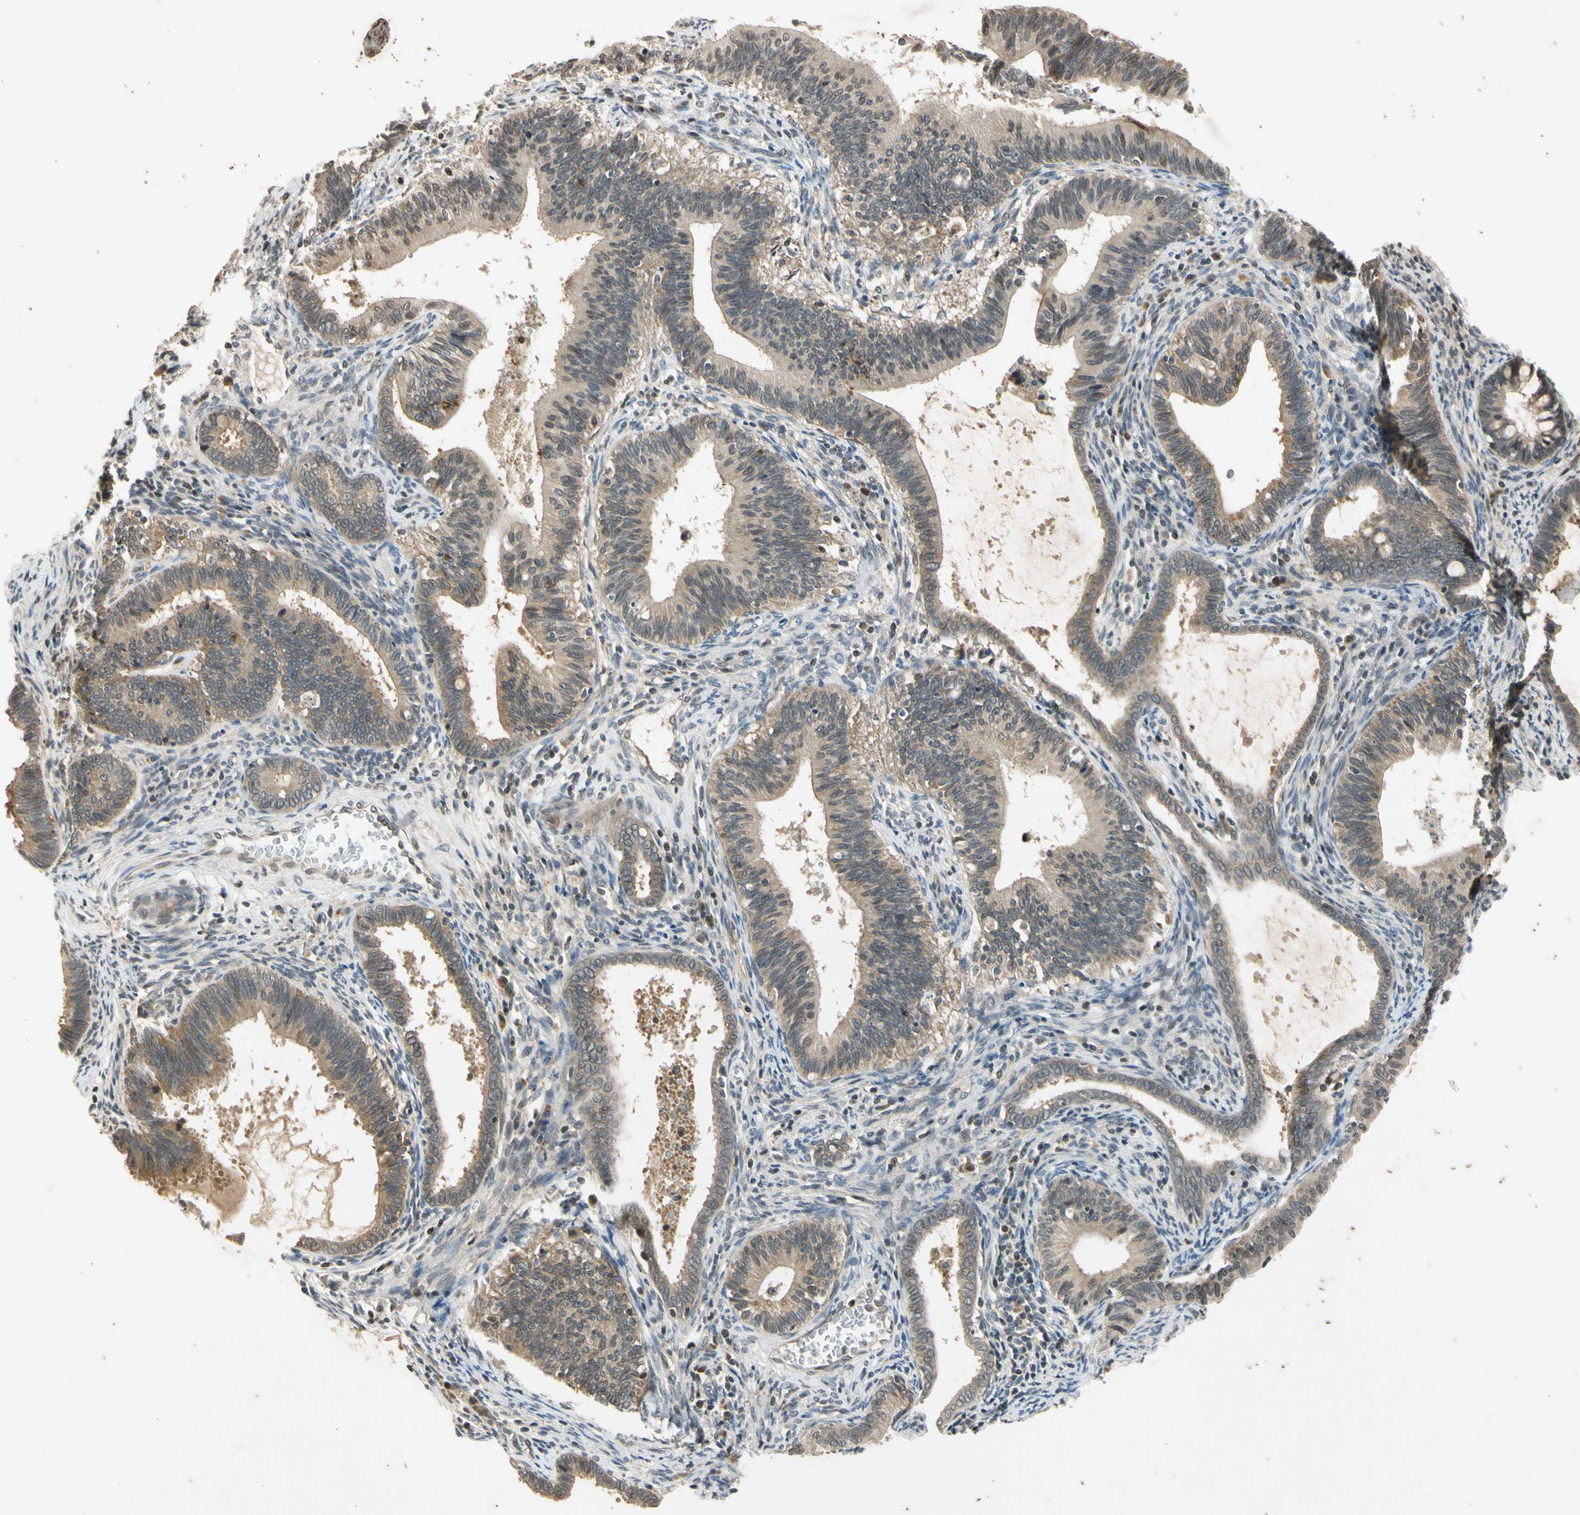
{"staining": {"intensity": "weak", "quantity": "25%-75%", "location": "cytoplasmic/membranous"}, "tissue": "cervical cancer", "cell_type": "Tumor cells", "image_type": "cancer", "snomed": [{"axis": "morphology", "description": "Adenocarcinoma, NOS"}, {"axis": "topography", "description": "Cervix"}], "caption": "Adenocarcinoma (cervical) was stained to show a protein in brown. There is low levels of weak cytoplasmic/membranous staining in approximately 25%-75% of tumor cells. (brown staining indicates protein expression, while blue staining denotes nuclei).", "gene": "EFNB2", "patient": {"sex": "female", "age": 44}}